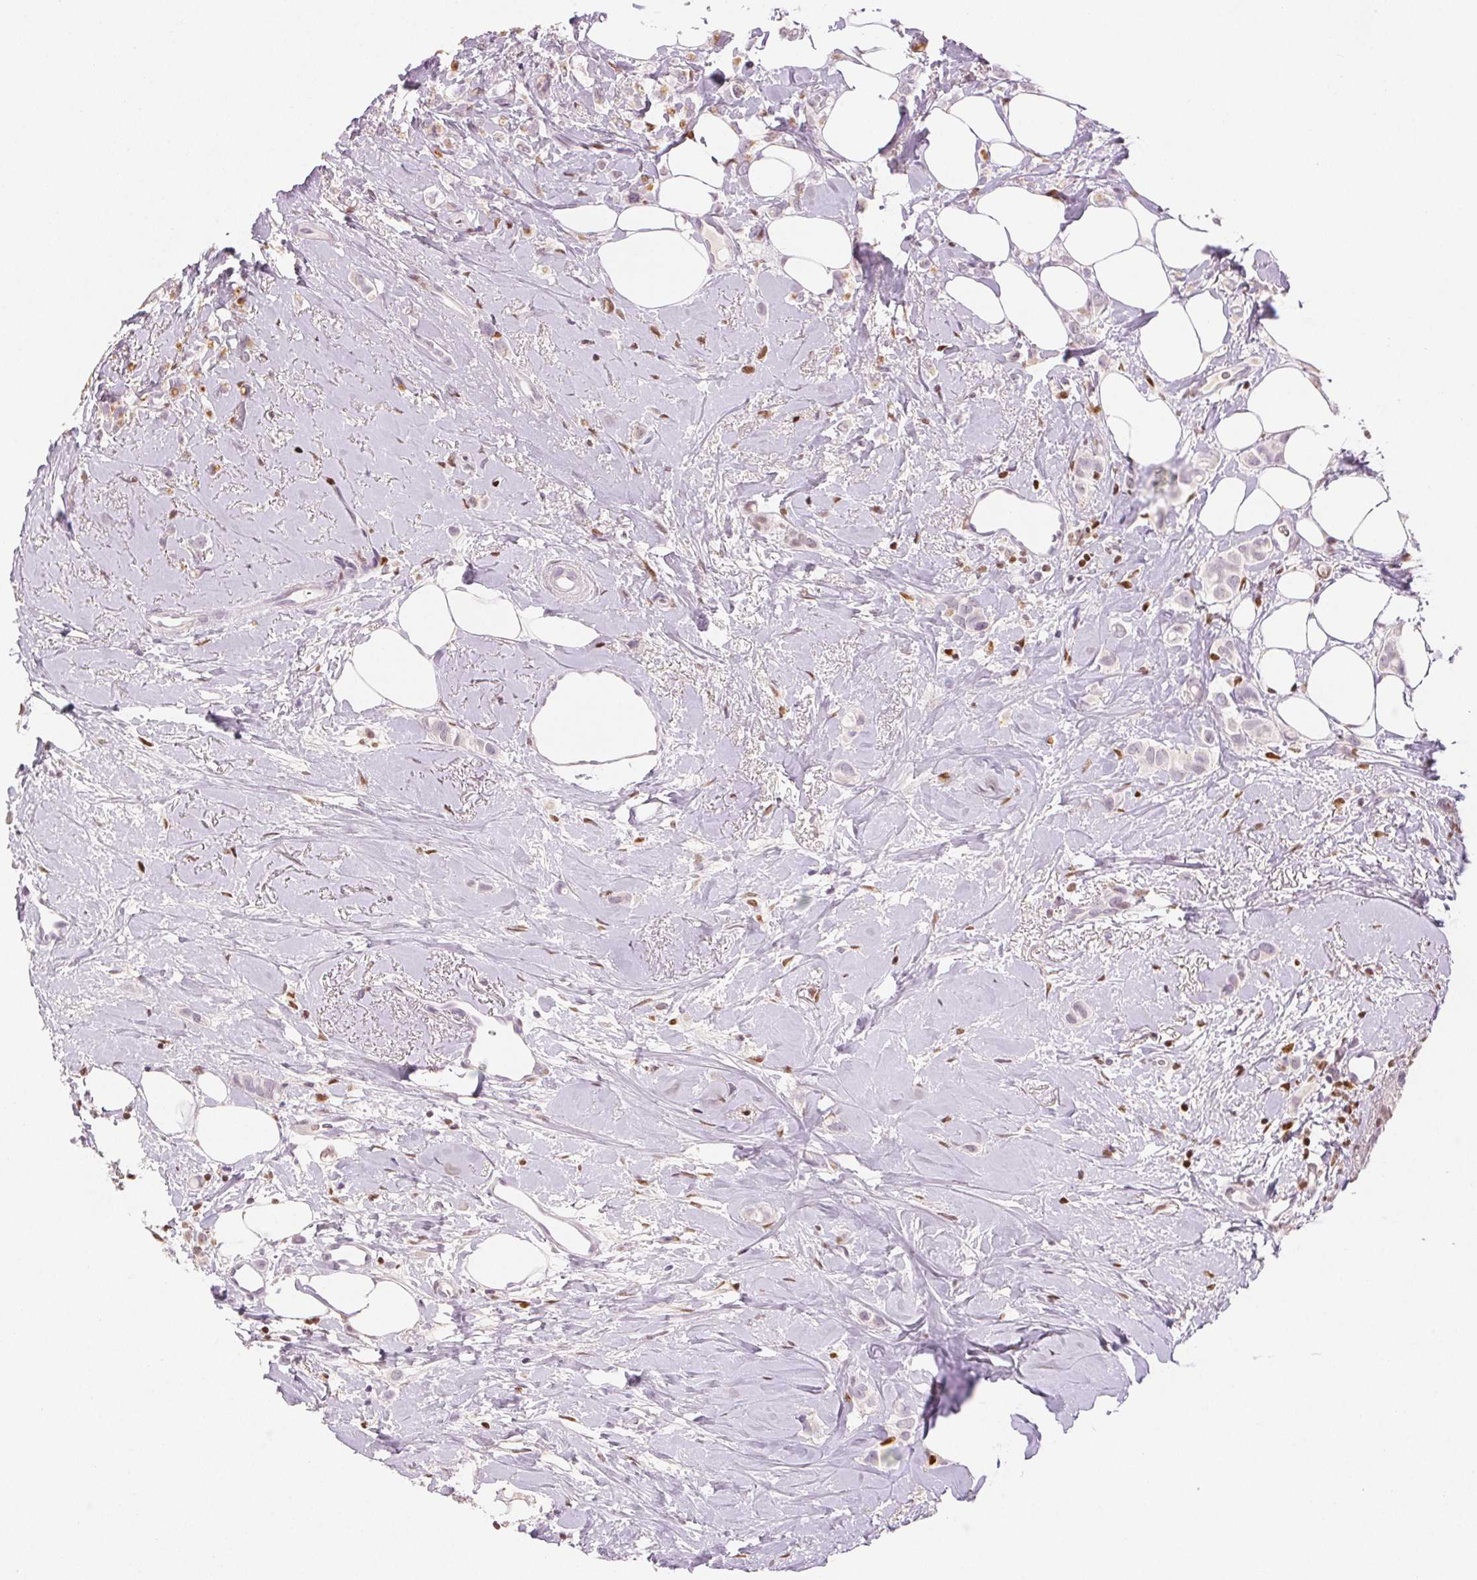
{"staining": {"intensity": "negative", "quantity": "none", "location": "none"}, "tissue": "breast cancer", "cell_type": "Tumor cells", "image_type": "cancer", "snomed": [{"axis": "morphology", "description": "Lobular carcinoma"}, {"axis": "topography", "description": "Breast"}], "caption": "Histopathology image shows no protein expression in tumor cells of breast cancer (lobular carcinoma) tissue. (Brightfield microscopy of DAB immunohistochemistry at high magnification).", "gene": "RUNX2", "patient": {"sex": "female", "age": 66}}